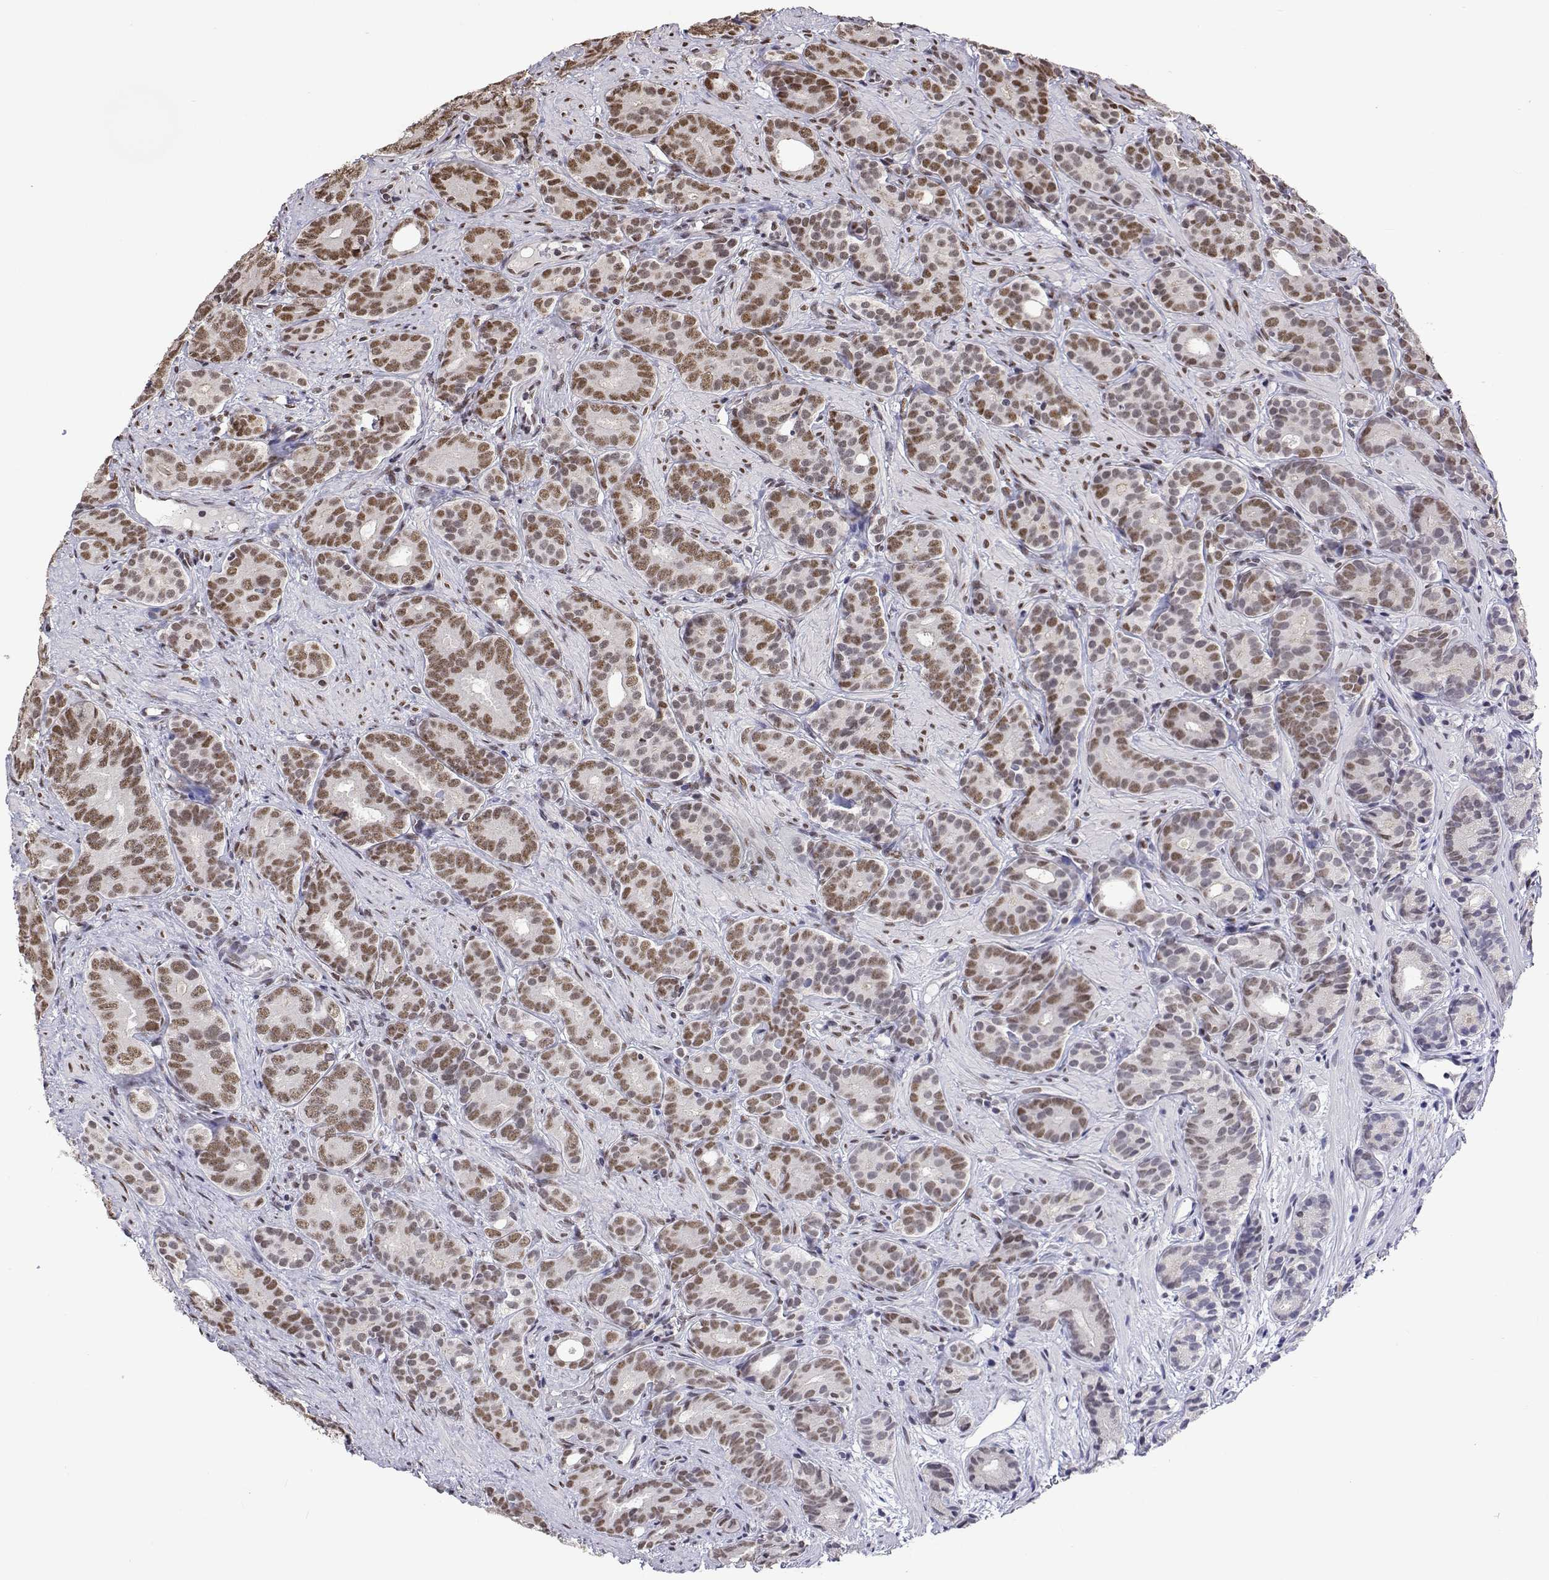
{"staining": {"intensity": "moderate", "quantity": ">75%", "location": "nuclear"}, "tissue": "prostate cancer", "cell_type": "Tumor cells", "image_type": "cancer", "snomed": [{"axis": "morphology", "description": "Adenocarcinoma, High grade"}, {"axis": "topography", "description": "Prostate"}], "caption": "Brown immunohistochemical staining in human prostate cancer (high-grade adenocarcinoma) displays moderate nuclear expression in approximately >75% of tumor cells. Nuclei are stained in blue.", "gene": "HNRNPA0", "patient": {"sex": "male", "age": 84}}